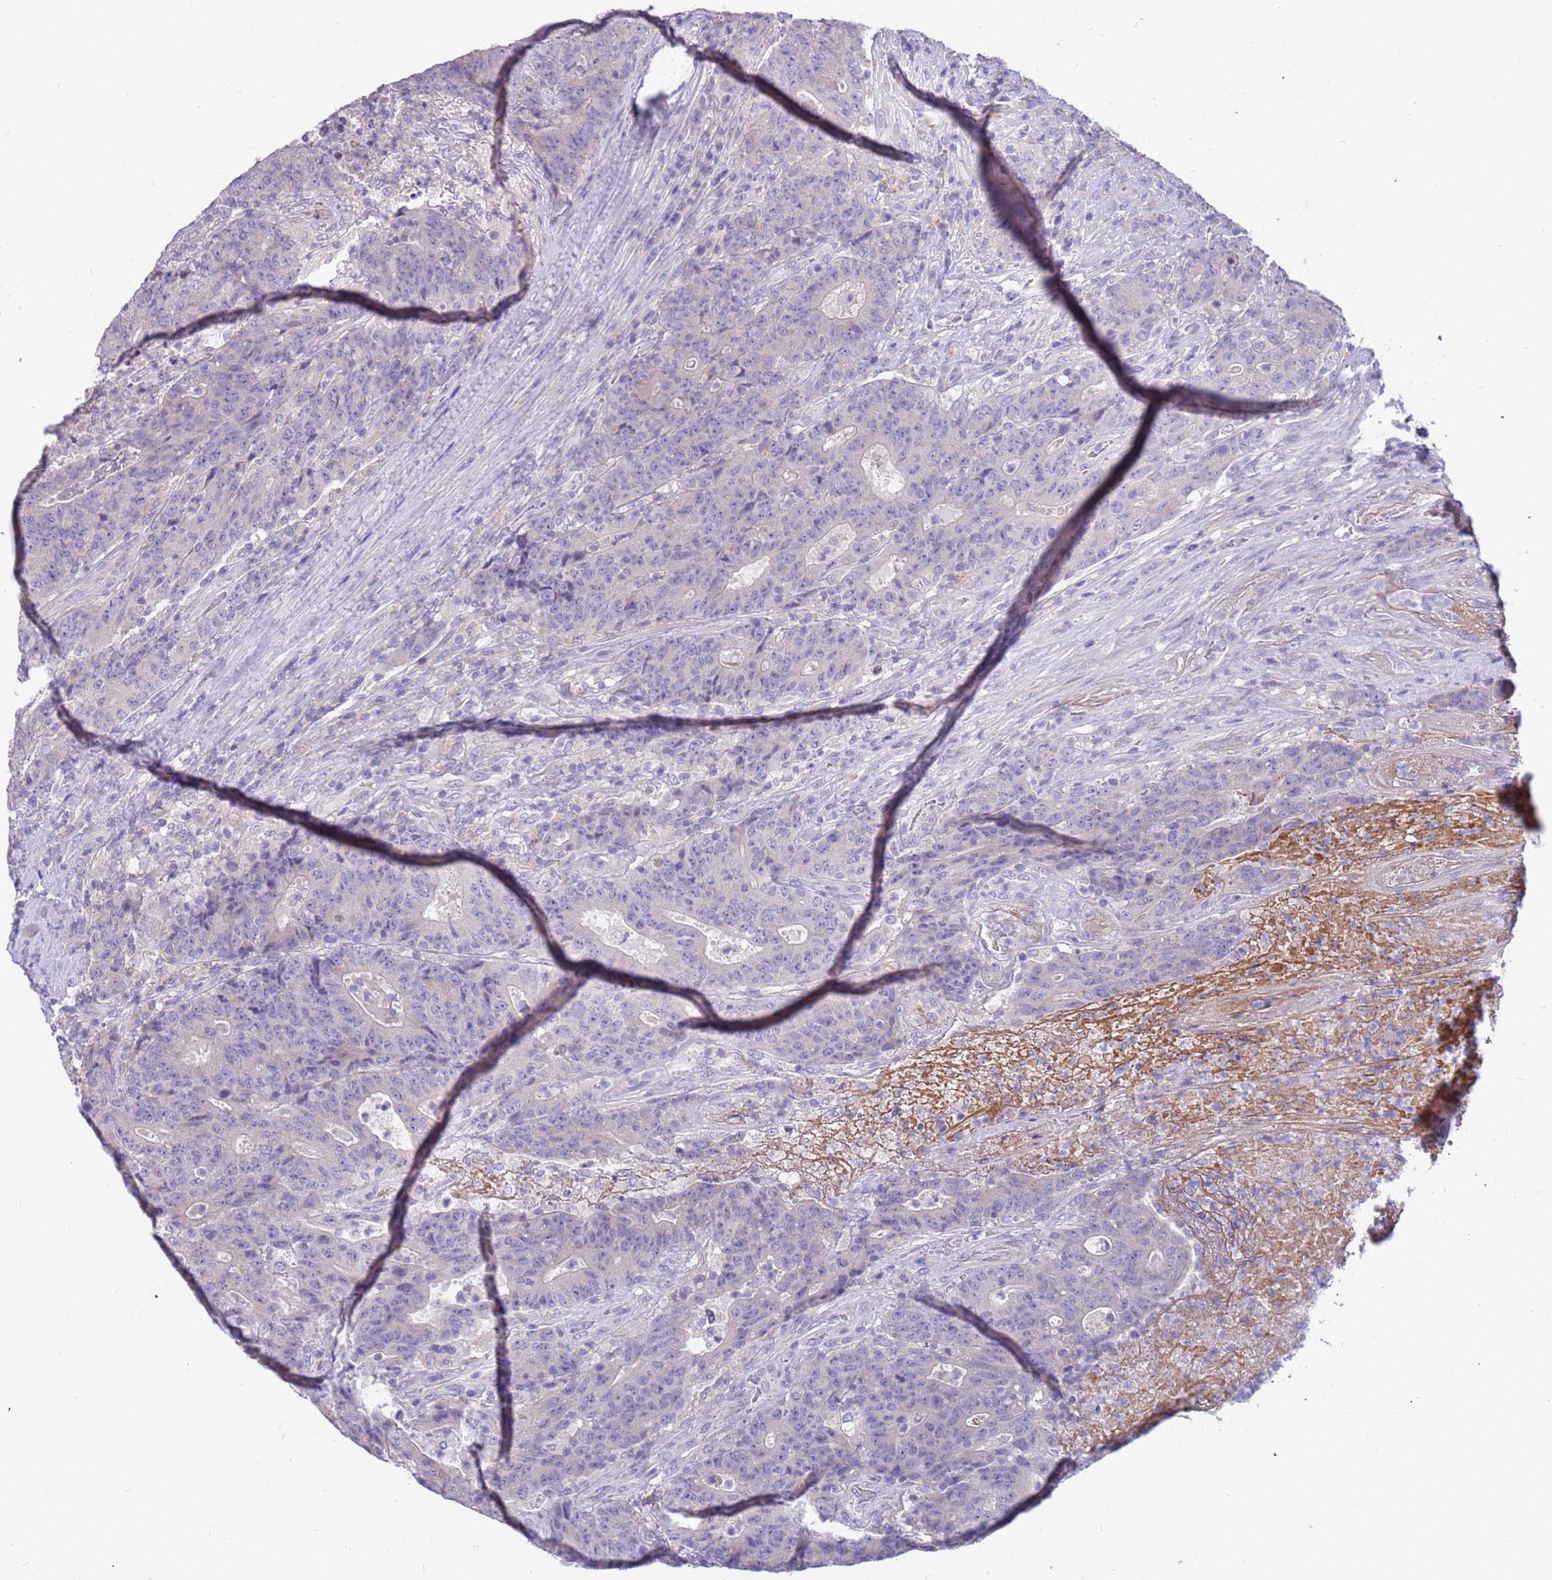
{"staining": {"intensity": "negative", "quantity": "none", "location": "none"}, "tissue": "colorectal cancer", "cell_type": "Tumor cells", "image_type": "cancer", "snomed": [{"axis": "morphology", "description": "Adenocarcinoma, NOS"}, {"axis": "topography", "description": "Colon"}], "caption": "There is no significant expression in tumor cells of adenocarcinoma (colorectal). (Stains: DAB (3,3'-diaminobenzidine) IHC with hematoxylin counter stain, Microscopy: brightfield microscopy at high magnification).", "gene": "RHCG", "patient": {"sex": "female", "age": 75}}